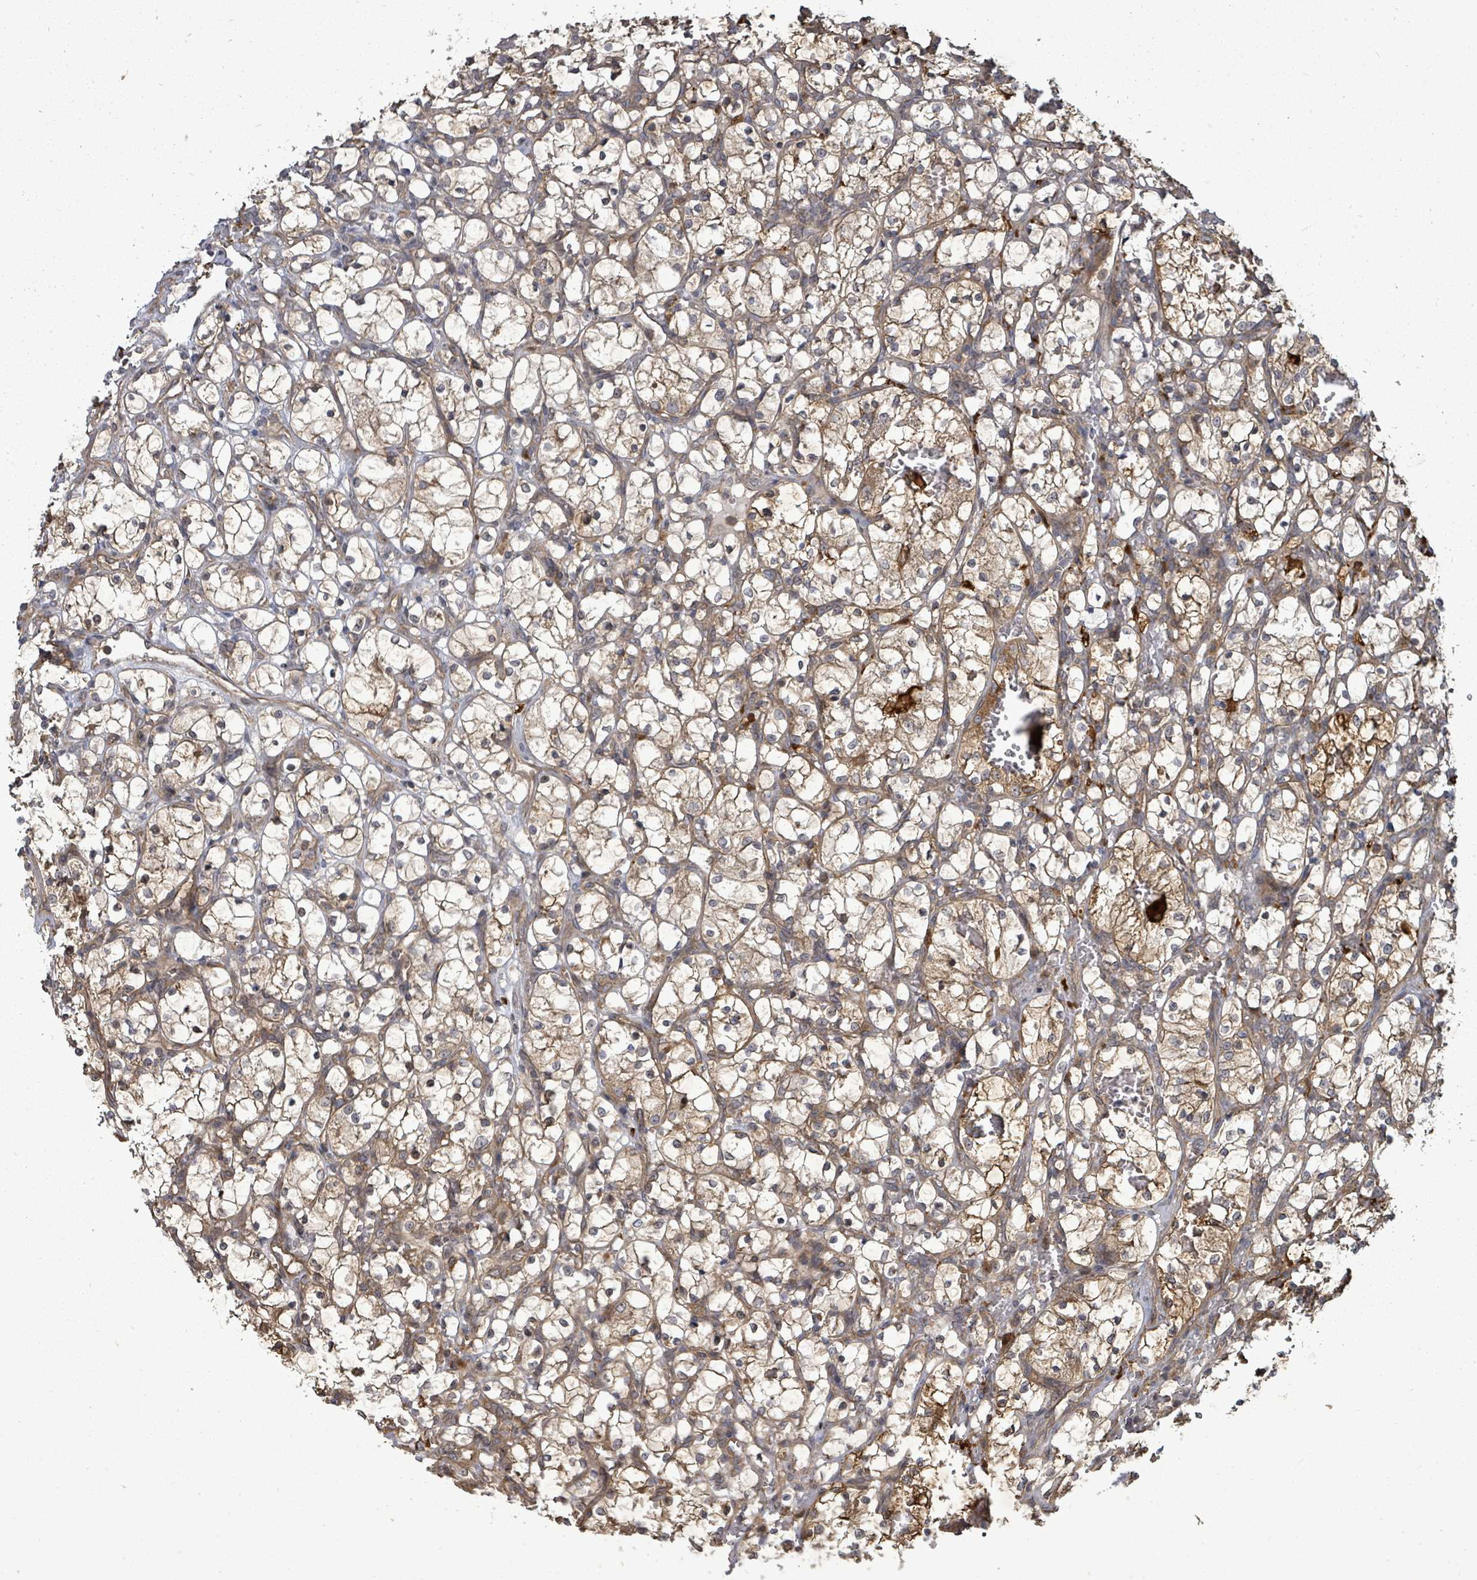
{"staining": {"intensity": "moderate", "quantity": ">75%", "location": "cytoplasmic/membranous"}, "tissue": "renal cancer", "cell_type": "Tumor cells", "image_type": "cancer", "snomed": [{"axis": "morphology", "description": "Adenocarcinoma, NOS"}, {"axis": "topography", "description": "Kidney"}], "caption": "Approximately >75% of tumor cells in renal adenocarcinoma show moderate cytoplasmic/membranous protein positivity as visualized by brown immunohistochemical staining.", "gene": "EIF3C", "patient": {"sex": "female", "age": 69}}